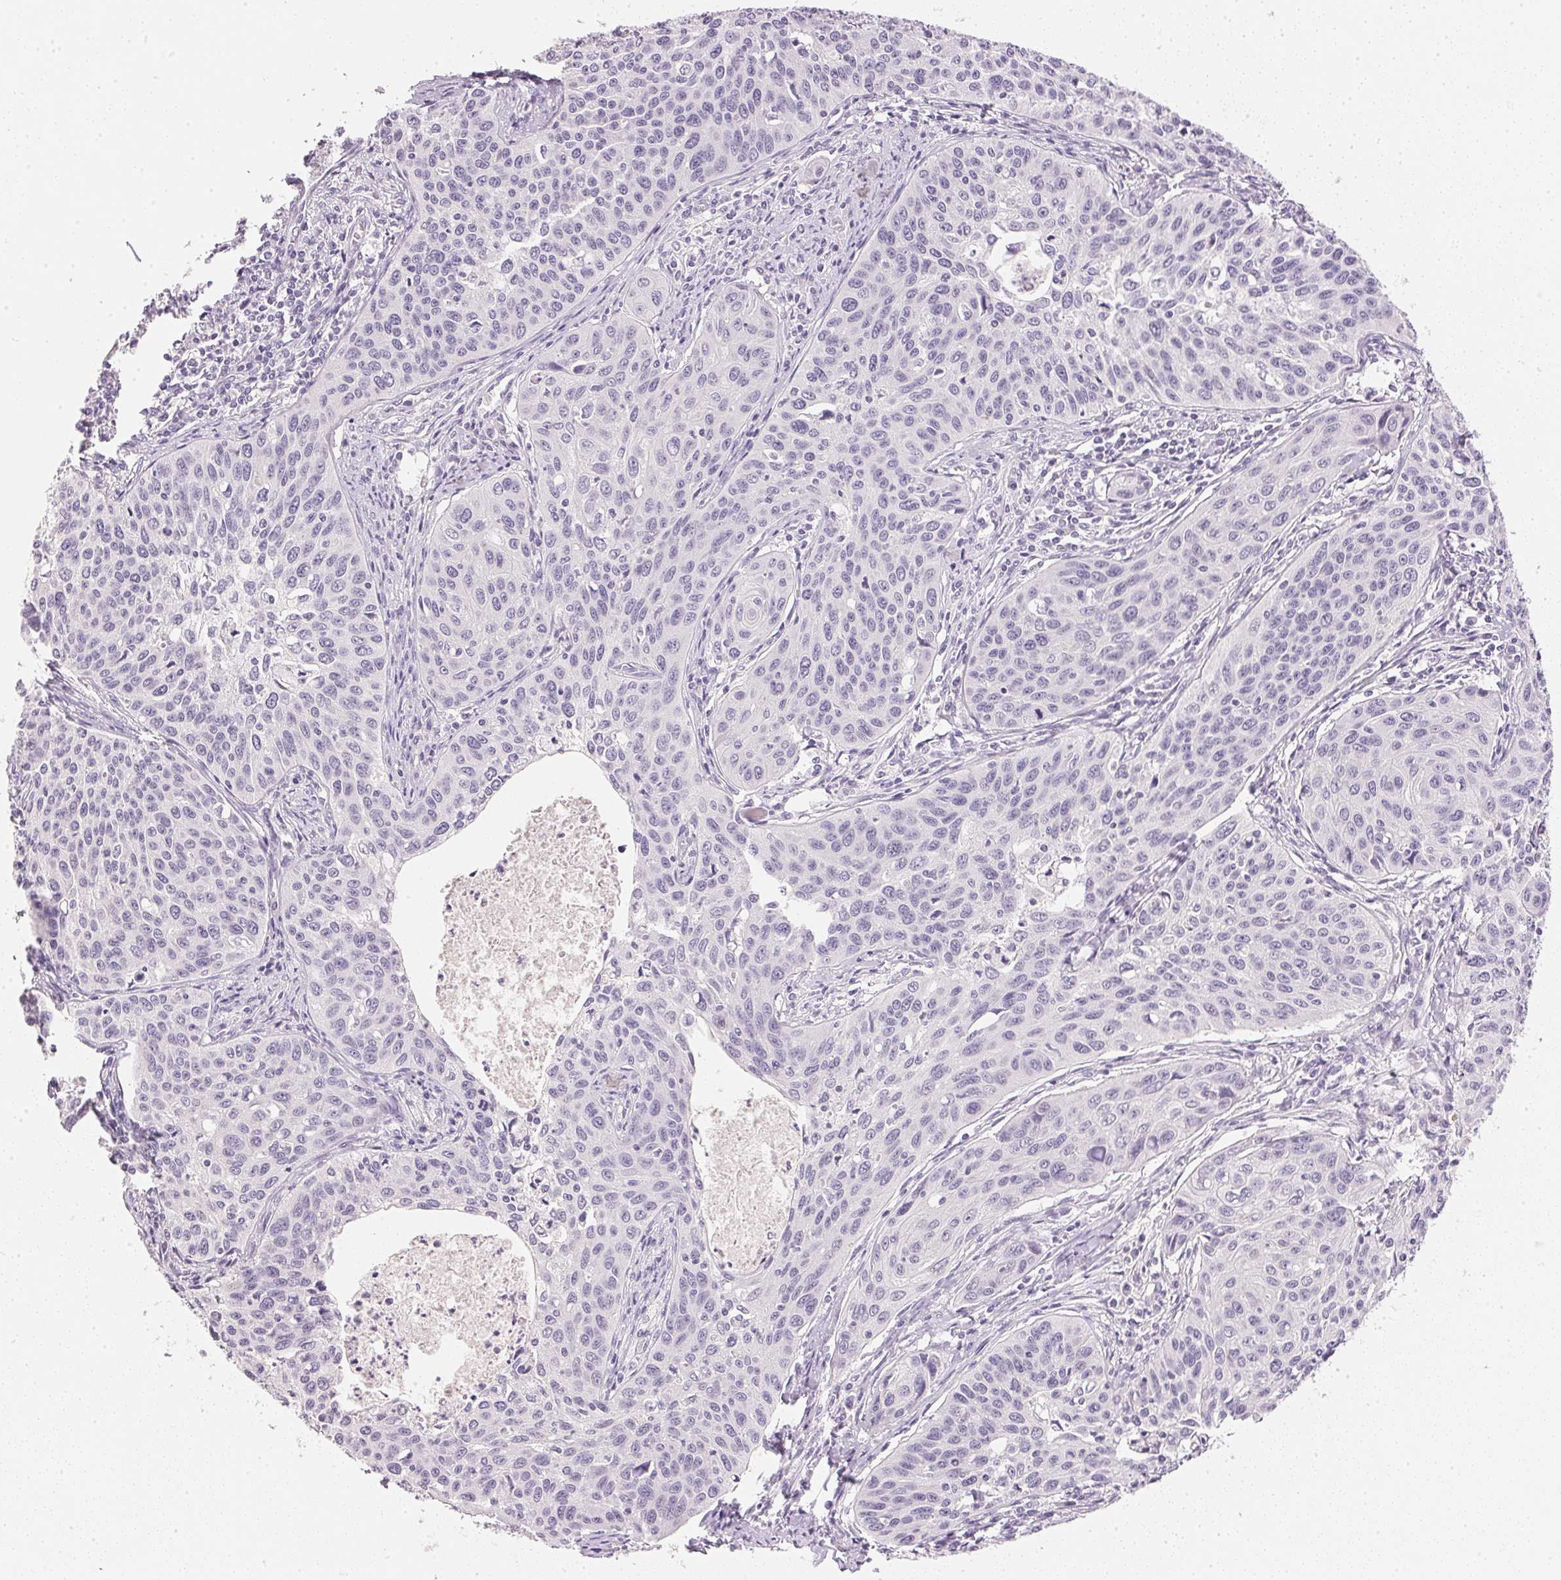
{"staining": {"intensity": "negative", "quantity": "none", "location": "none"}, "tissue": "cervical cancer", "cell_type": "Tumor cells", "image_type": "cancer", "snomed": [{"axis": "morphology", "description": "Squamous cell carcinoma, NOS"}, {"axis": "topography", "description": "Cervix"}], "caption": "There is no significant expression in tumor cells of cervical cancer (squamous cell carcinoma).", "gene": "IGFBP1", "patient": {"sex": "female", "age": 31}}